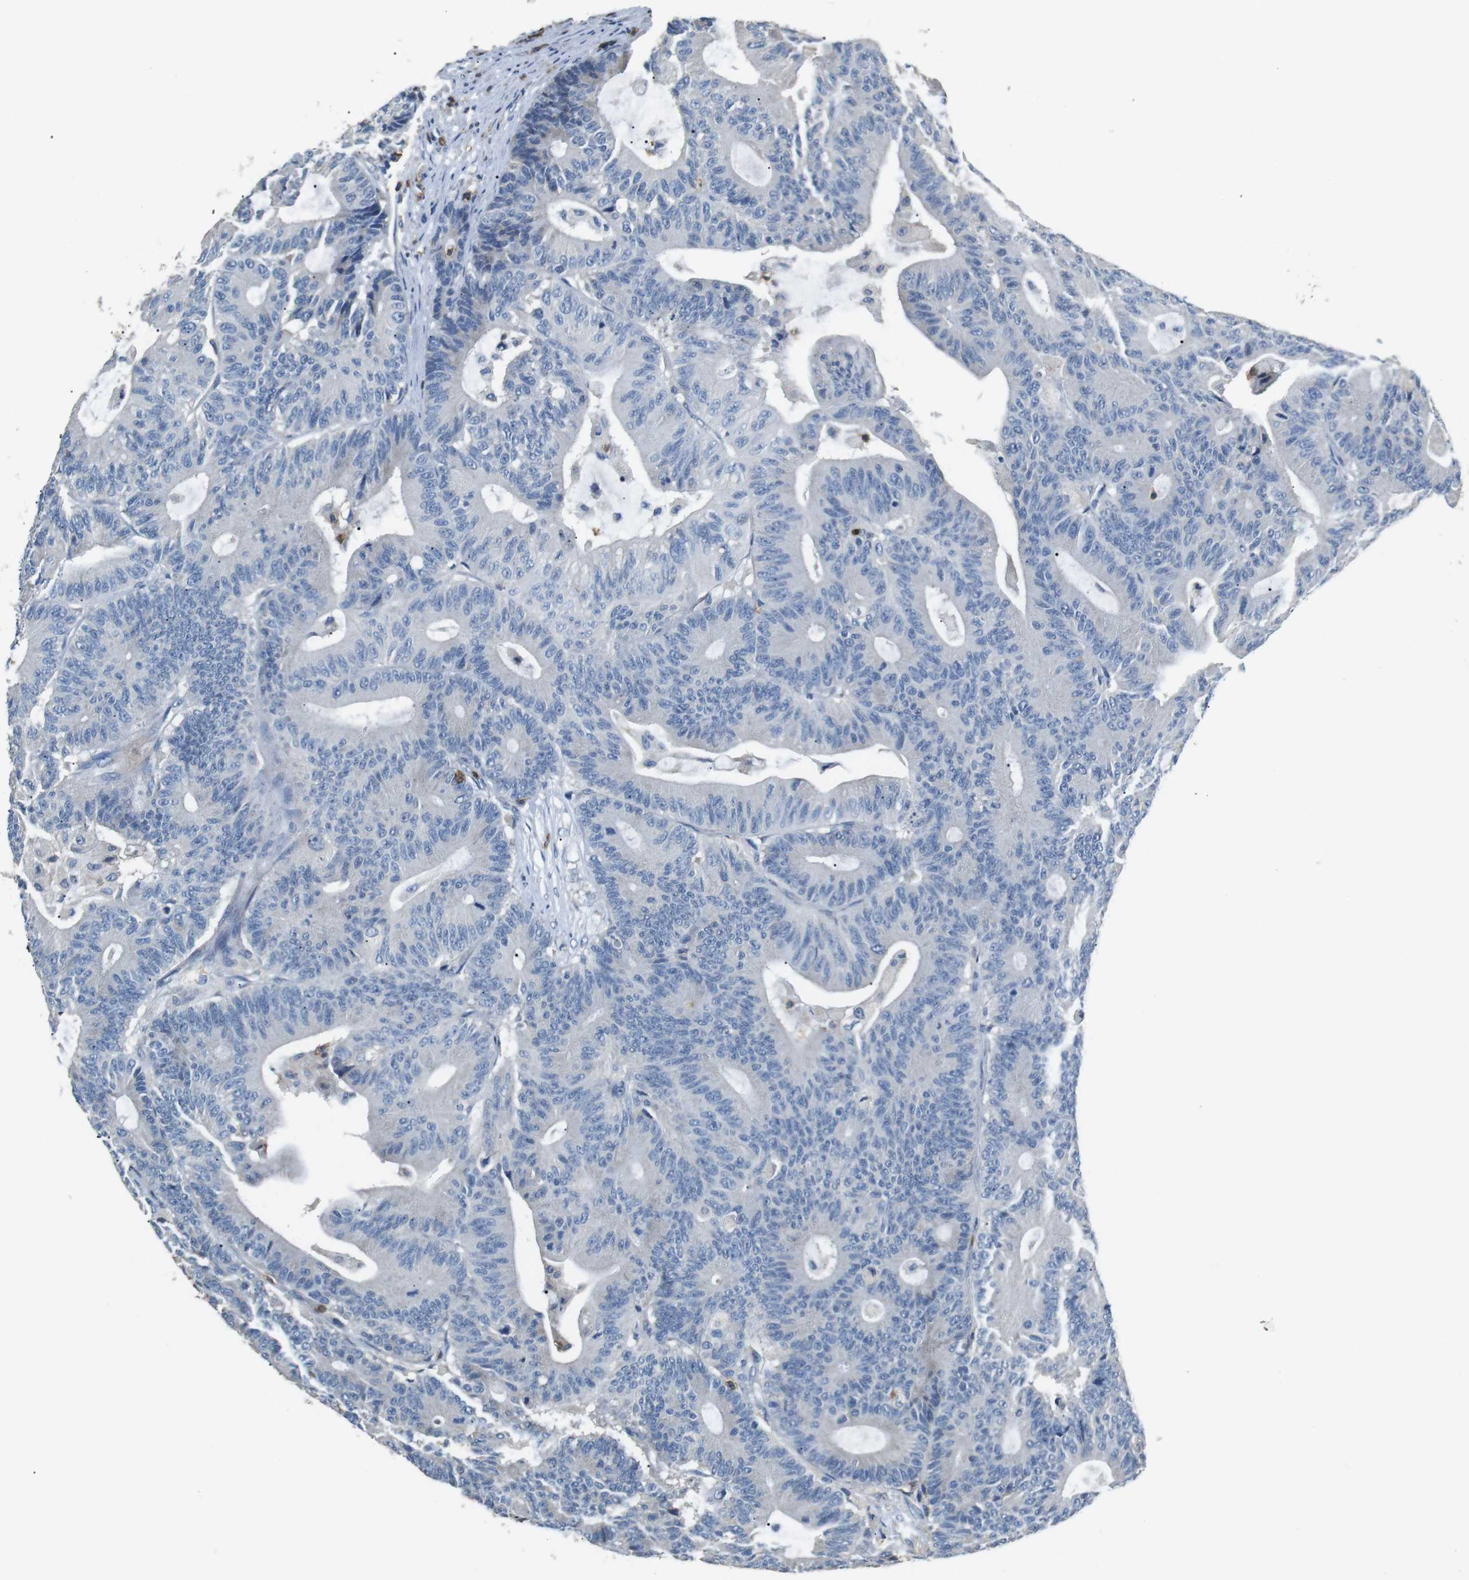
{"staining": {"intensity": "negative", "quantity": "none", "location": "none"}, "tissue": "colorectal cancer", "cell_type": "Tumor cells", "image_type": "cancer", "snomed": [{"axis": "morphology", "description": "Adenocarcinoma, NOS"}, {"axis": "topography", "description": "Colon"}], "caption": "The histopathology image displays no staining of tumor cells in adenocarcinoma (colorectal).", "gene": "CD6", "patient": {"sex": "female", "age": 84}}